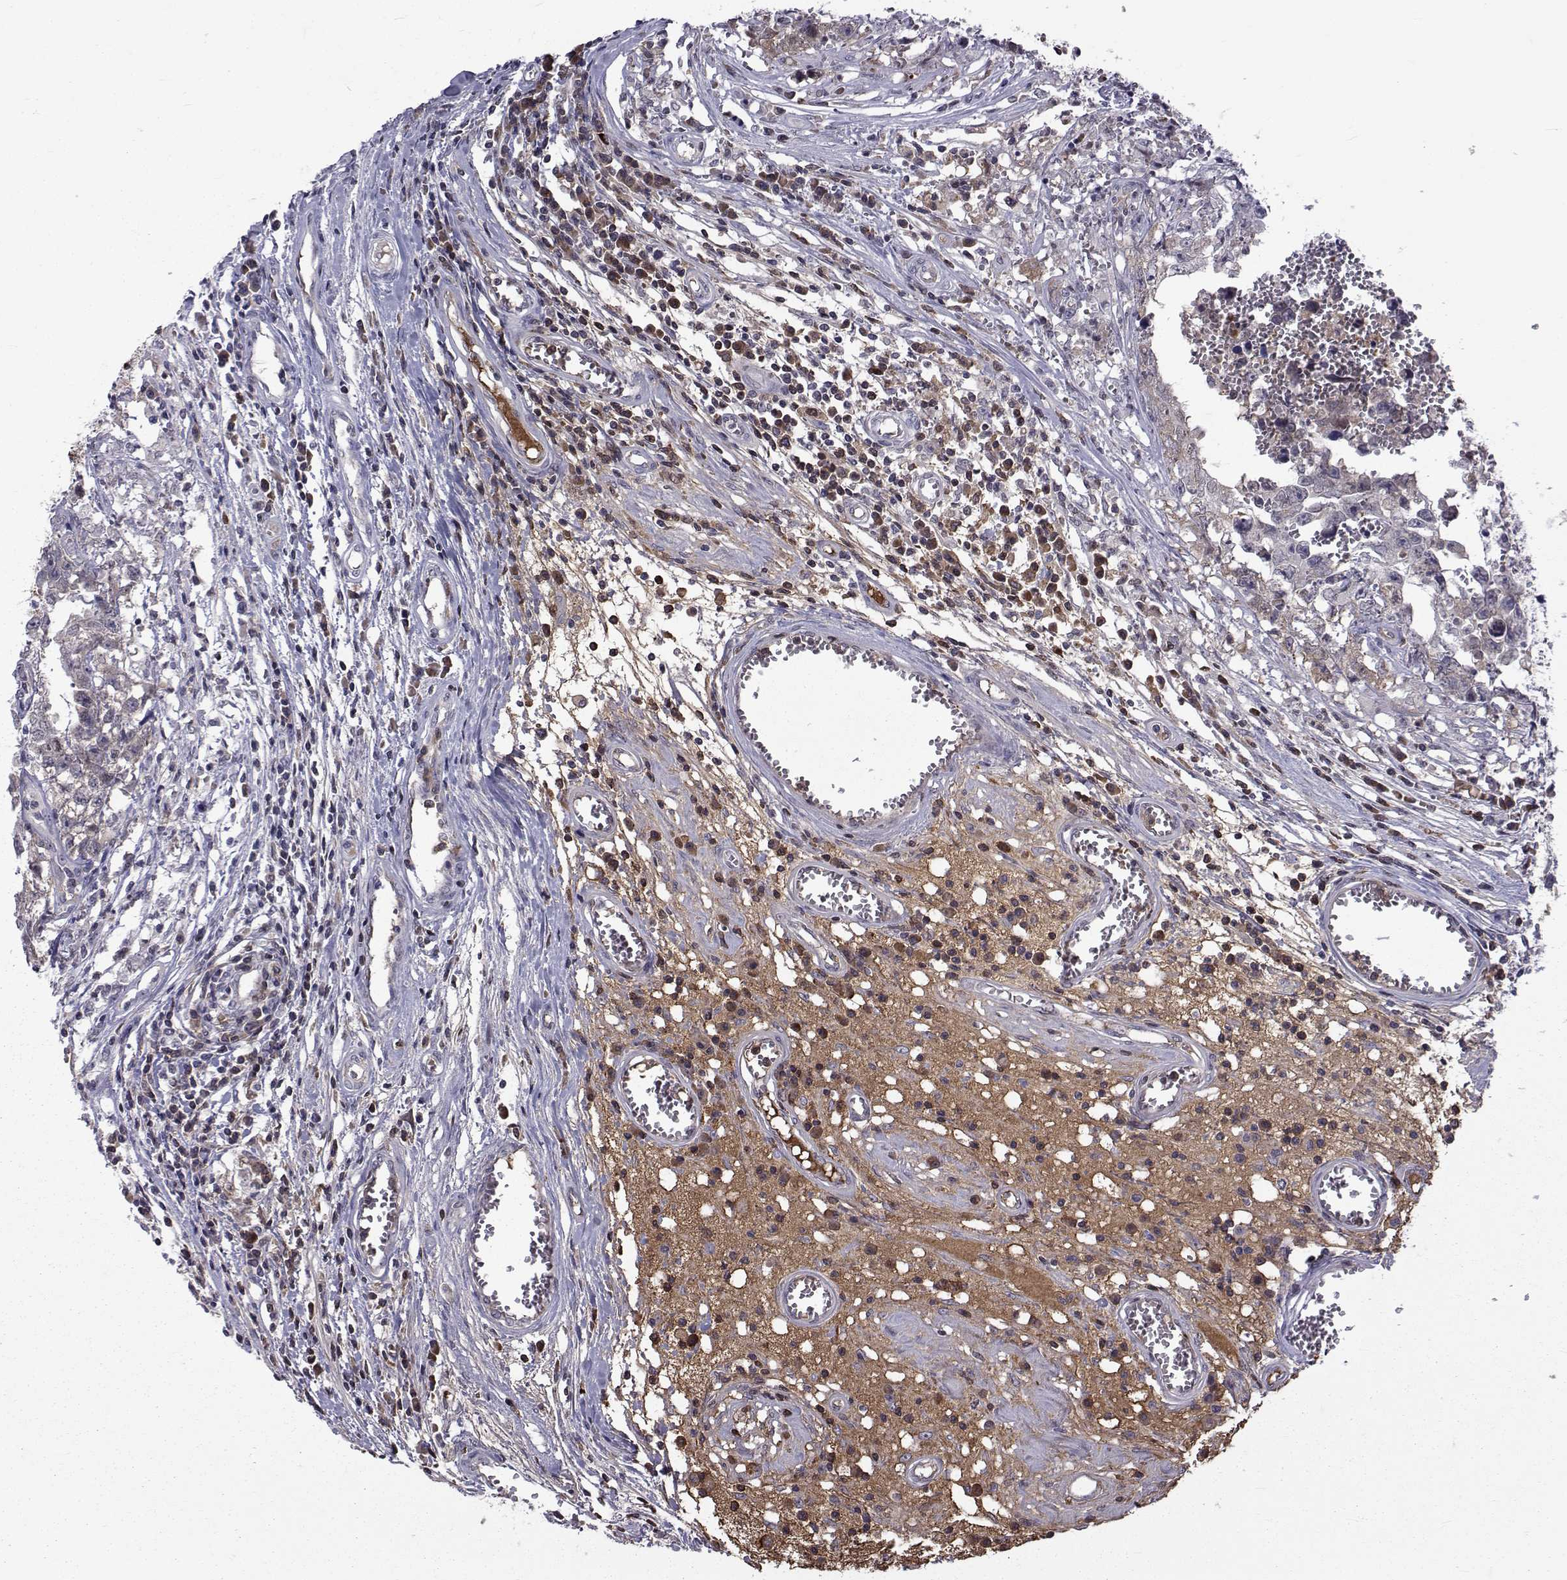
{"staining": {"intensity": "weak", "quantity": "<25%", "location": "cytoplasmic/membranous"}, "tissue": "testis cancer", "cell_type": "Tumor cells", "image_type": "cancer", "snomed": [{"axis": "morphology", "description": "Carcinoma, Embryonal, NOS"}, {"axis": "topography", "description": "Testis"}], "caption": "The immunohistochemistry (IHC) micrograph has no significant staining in tumor cells of testis embryonal carcinoma tissue.", "gene": "TNFRSF11B", "patient": {"sex": "male", "age": 36}}